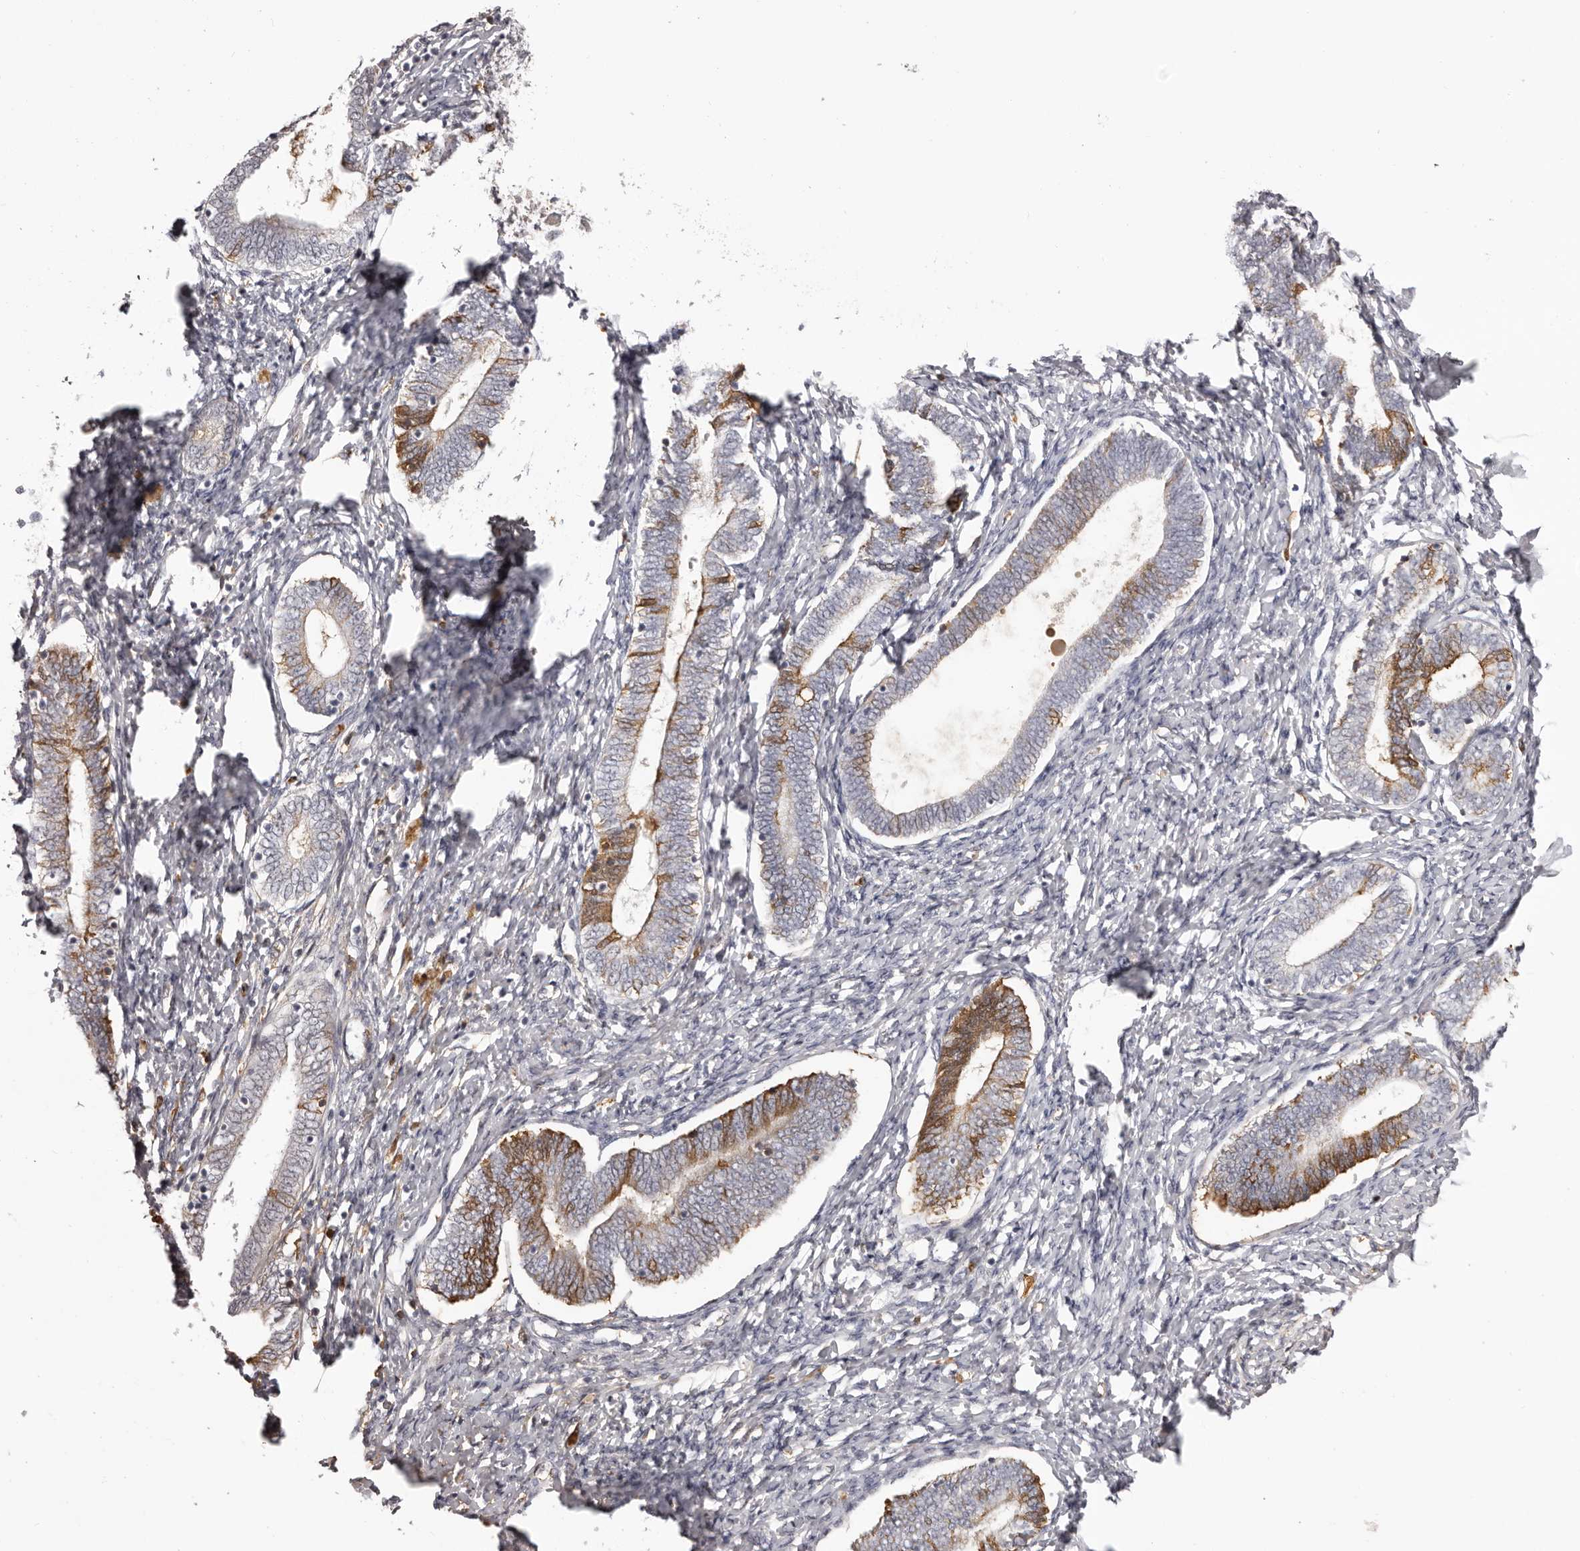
{"staining": {"intensity": "weak", "quantity": "<25%", "location": "cytoplasmic/membranous"}, "tissue": "endometrium", "cell_type": "Cells in endometrial stroma", "image_type": "normal", "snomed": [{"axis": "morphology", "description": "Normal tissue, NOS"}, {"axis": "topography", "description": "Endometrium"}], "caption": "DAB immunohistochemical staining of normal human endometrium demonstrates no significant positivity in cells in endometrial stroma.", "gene": "OTUD3", "patient": {"sex": "female", "age": 72}}